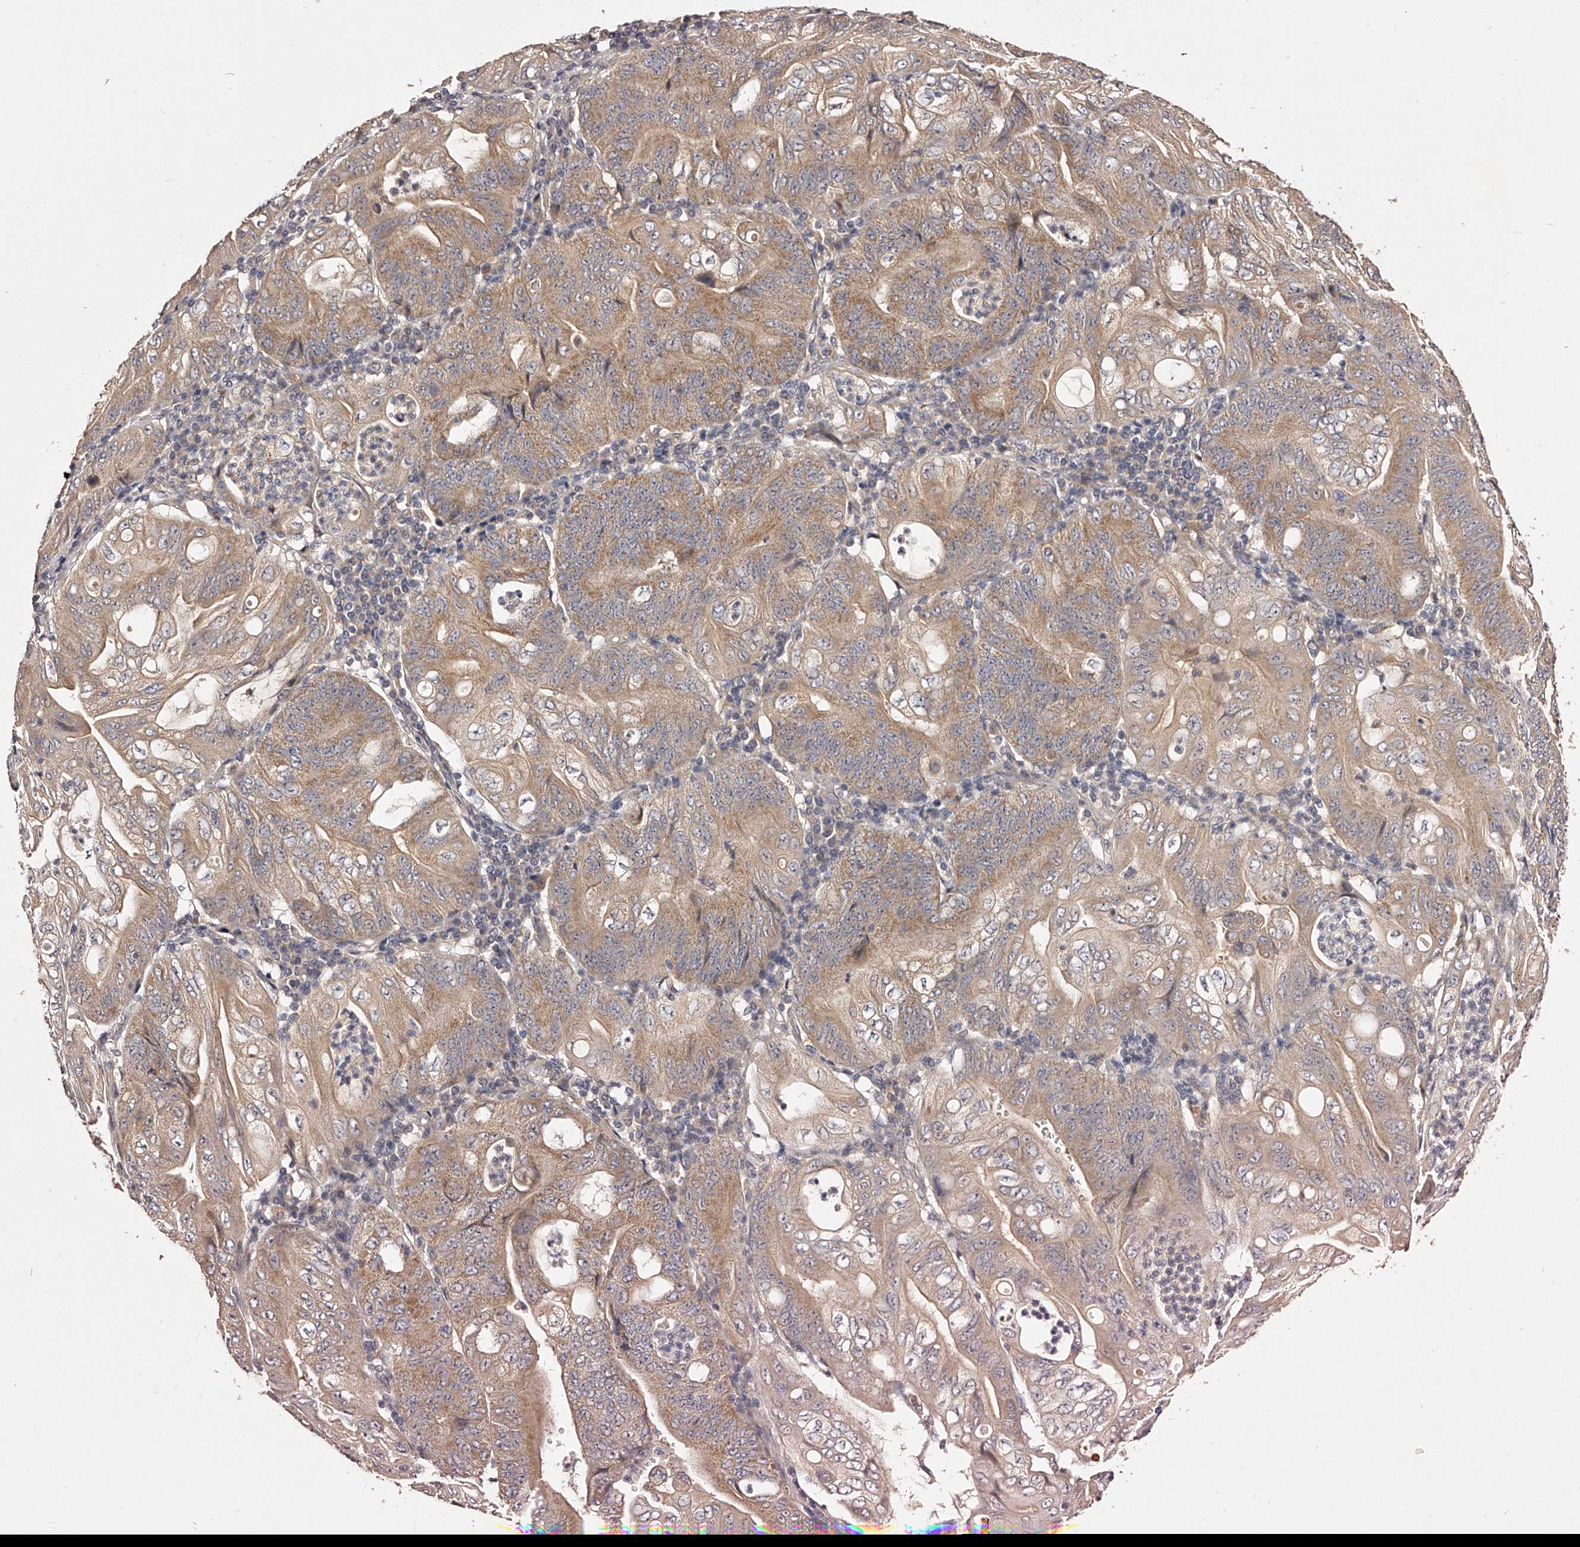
{"staining": {"intensity": "moderate", "quantity": ">75%", "location": "cytoplasmic/membranous"}, "tissue": "stomach cancer", "cell_type": "Tumor cells", "image_type": "cancer", "snomed": [{"axis": "morphology", "description": "Adenocarcinoma, NOS"}, {"axis": "topography", "description": "Stomach"}], "caption": "Adenocarcinoma (stomach) tissue demonstrates moderate cytoplasmic/membranous staining in approximately >75% of tumor cells, visualized by immunohistochemistry. The staining is performed using DAB (3,3'-diaminobenzidine) brown chromogen to label protein expression. The nuclei are counter-stained blue using hematoxylin.", "gene": "ODF2L", "patient": {"sex": "female", "age": 73}}